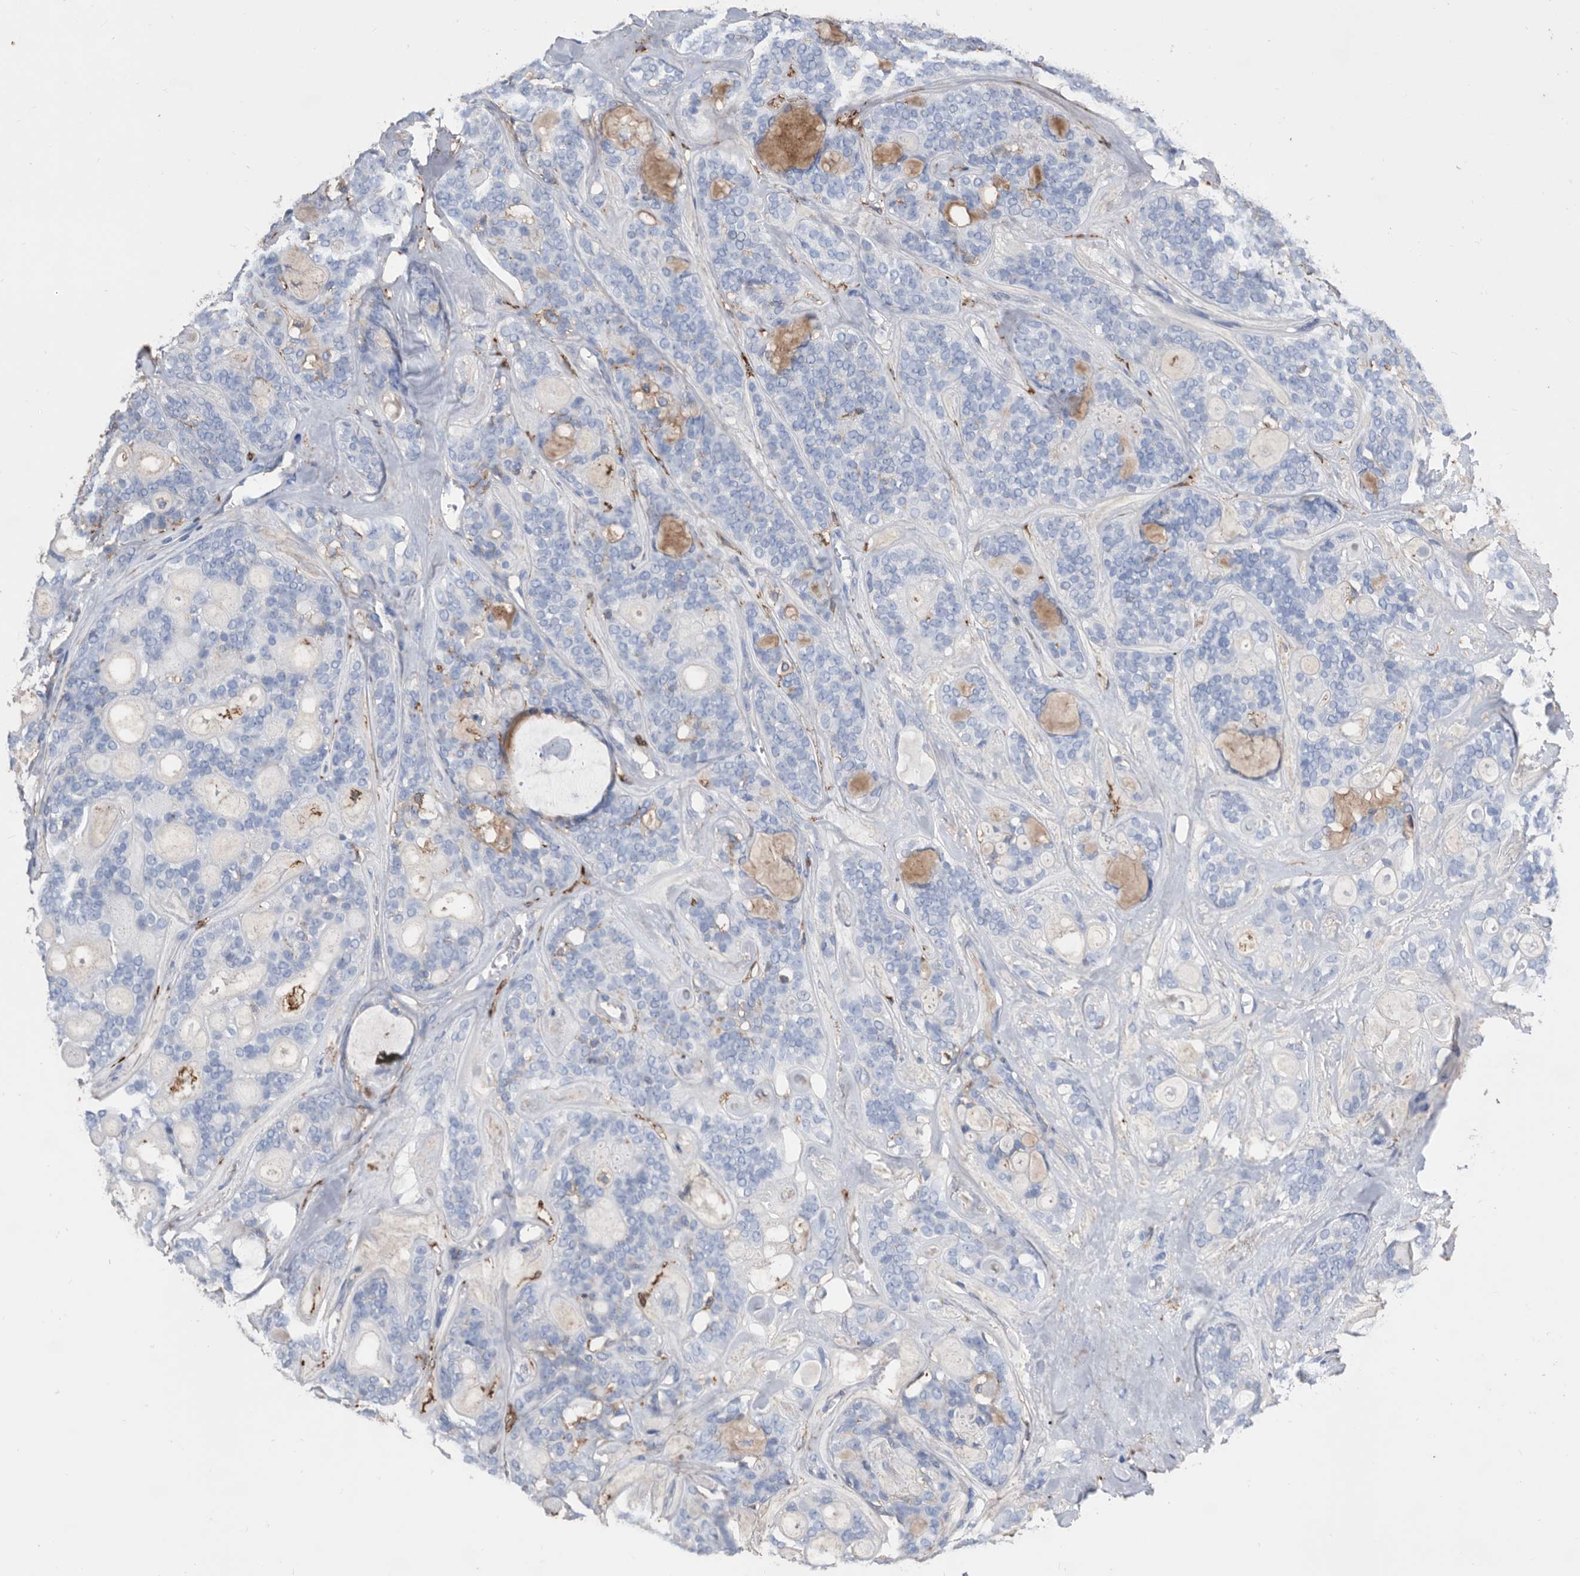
{"staining": {"intensity": "negative", "quantity": "none", "location": "none"}, "tissue": "head and neck cancer", "cell_type": "Tumor cells", "image_type": "cancer", "snomed": [{"axis": "morphology", "description": "Adenocarcinoma, NOS"}, {"axis": "topography", "description": "Head-Neck"}], "caption": "Adenocarcinoma (head and neck) was stained to show a protein in brown. There is no significant staining in tumor cells.", "gene": "MS4A4A", "patient": {"sex": "male", "age": 66}}